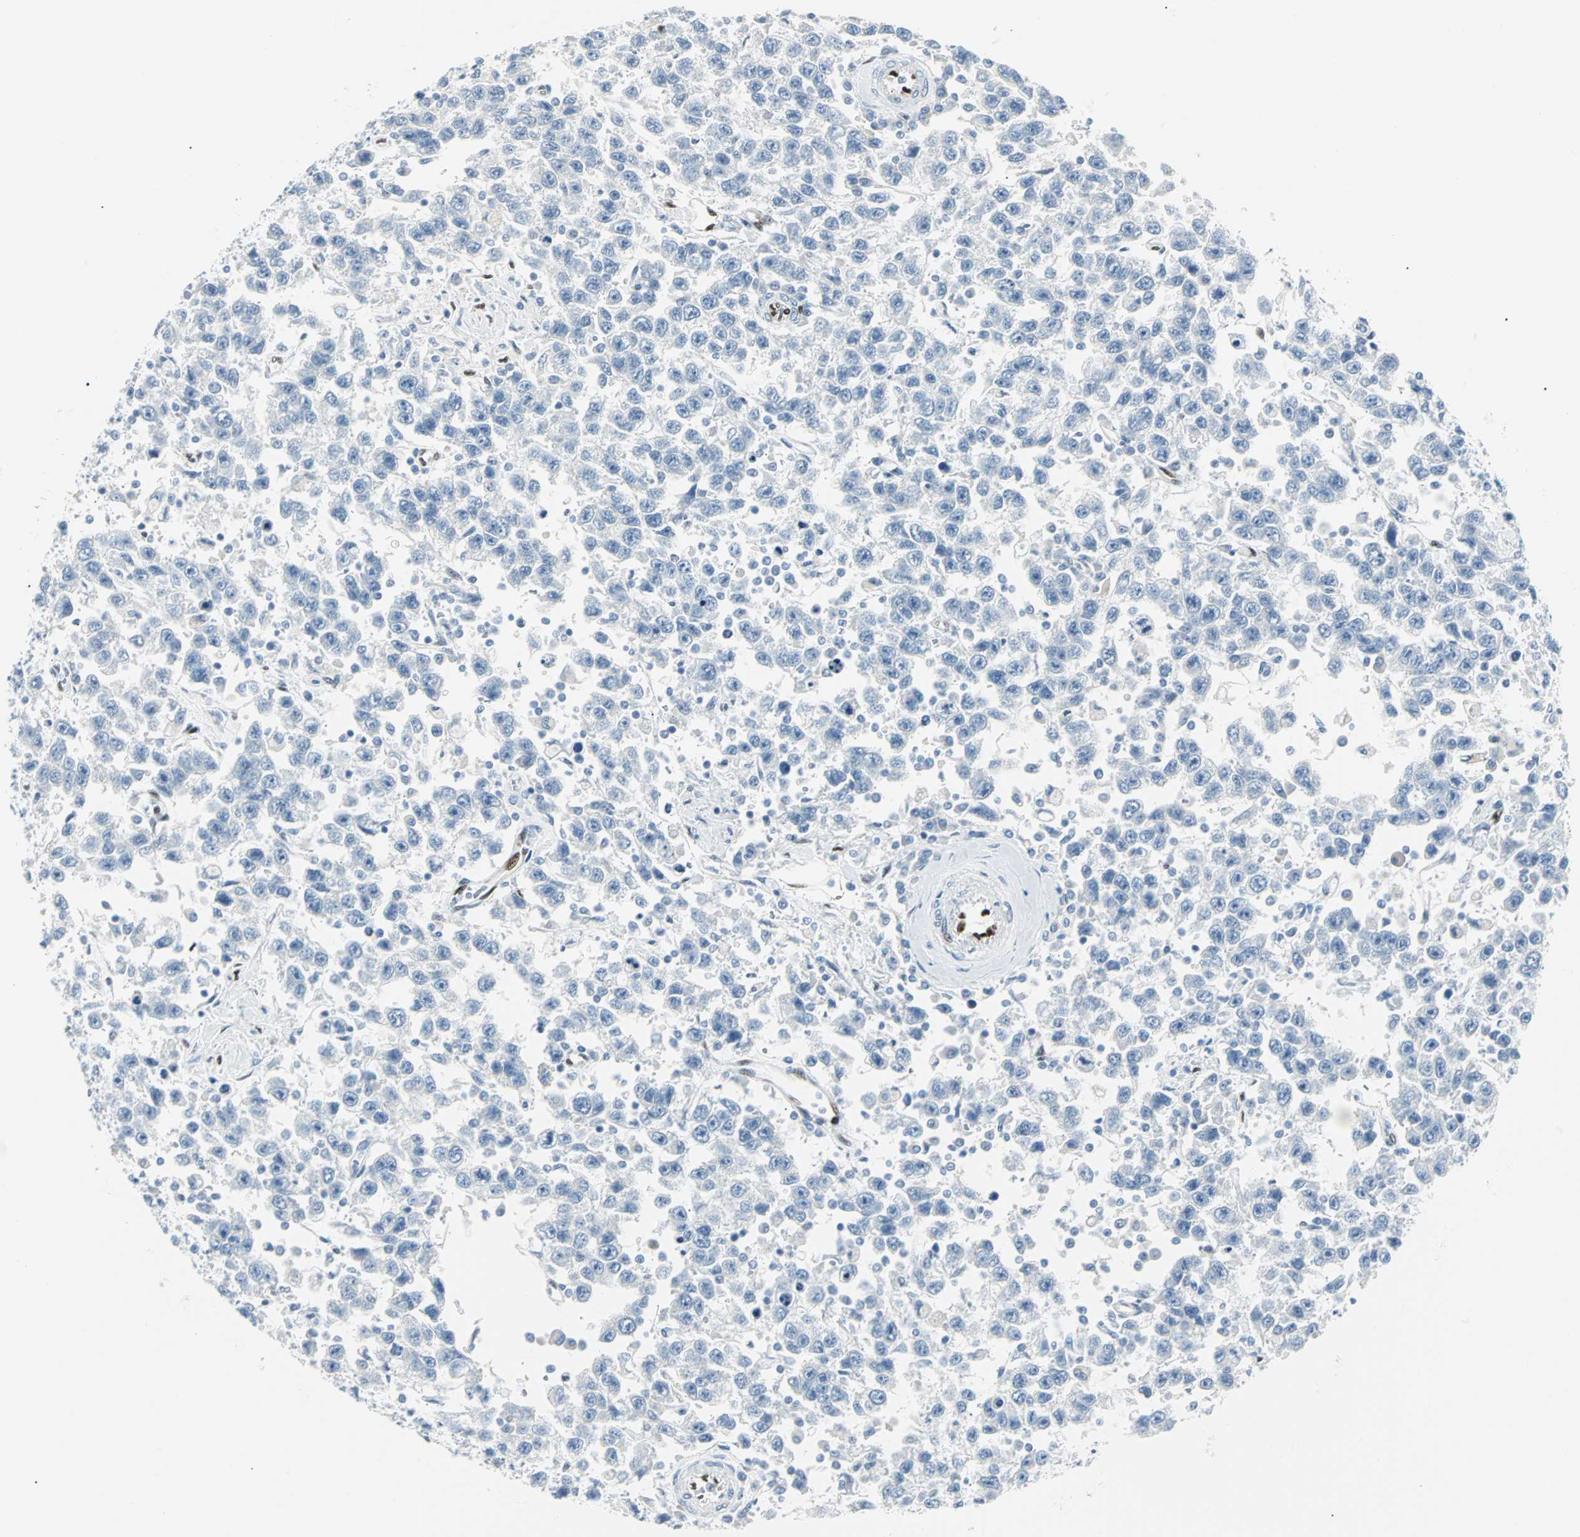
{"staining": {"intensity": "negative", "quantity": "none", "location": "none"}, "tissue": "testis cancer", "cell_type": "Tumor cells", "image_type": "cancer", "snomed": [{"axis": "morphology", "description": "Seminoma, NOS"}, {"axis": "topography", "description": "Testis"}], "caption": "Tumor cells are negative for protein expression in human seminoma (testis).", "gene": "IL33", "patient": {"sex": "male", "age": 41}}